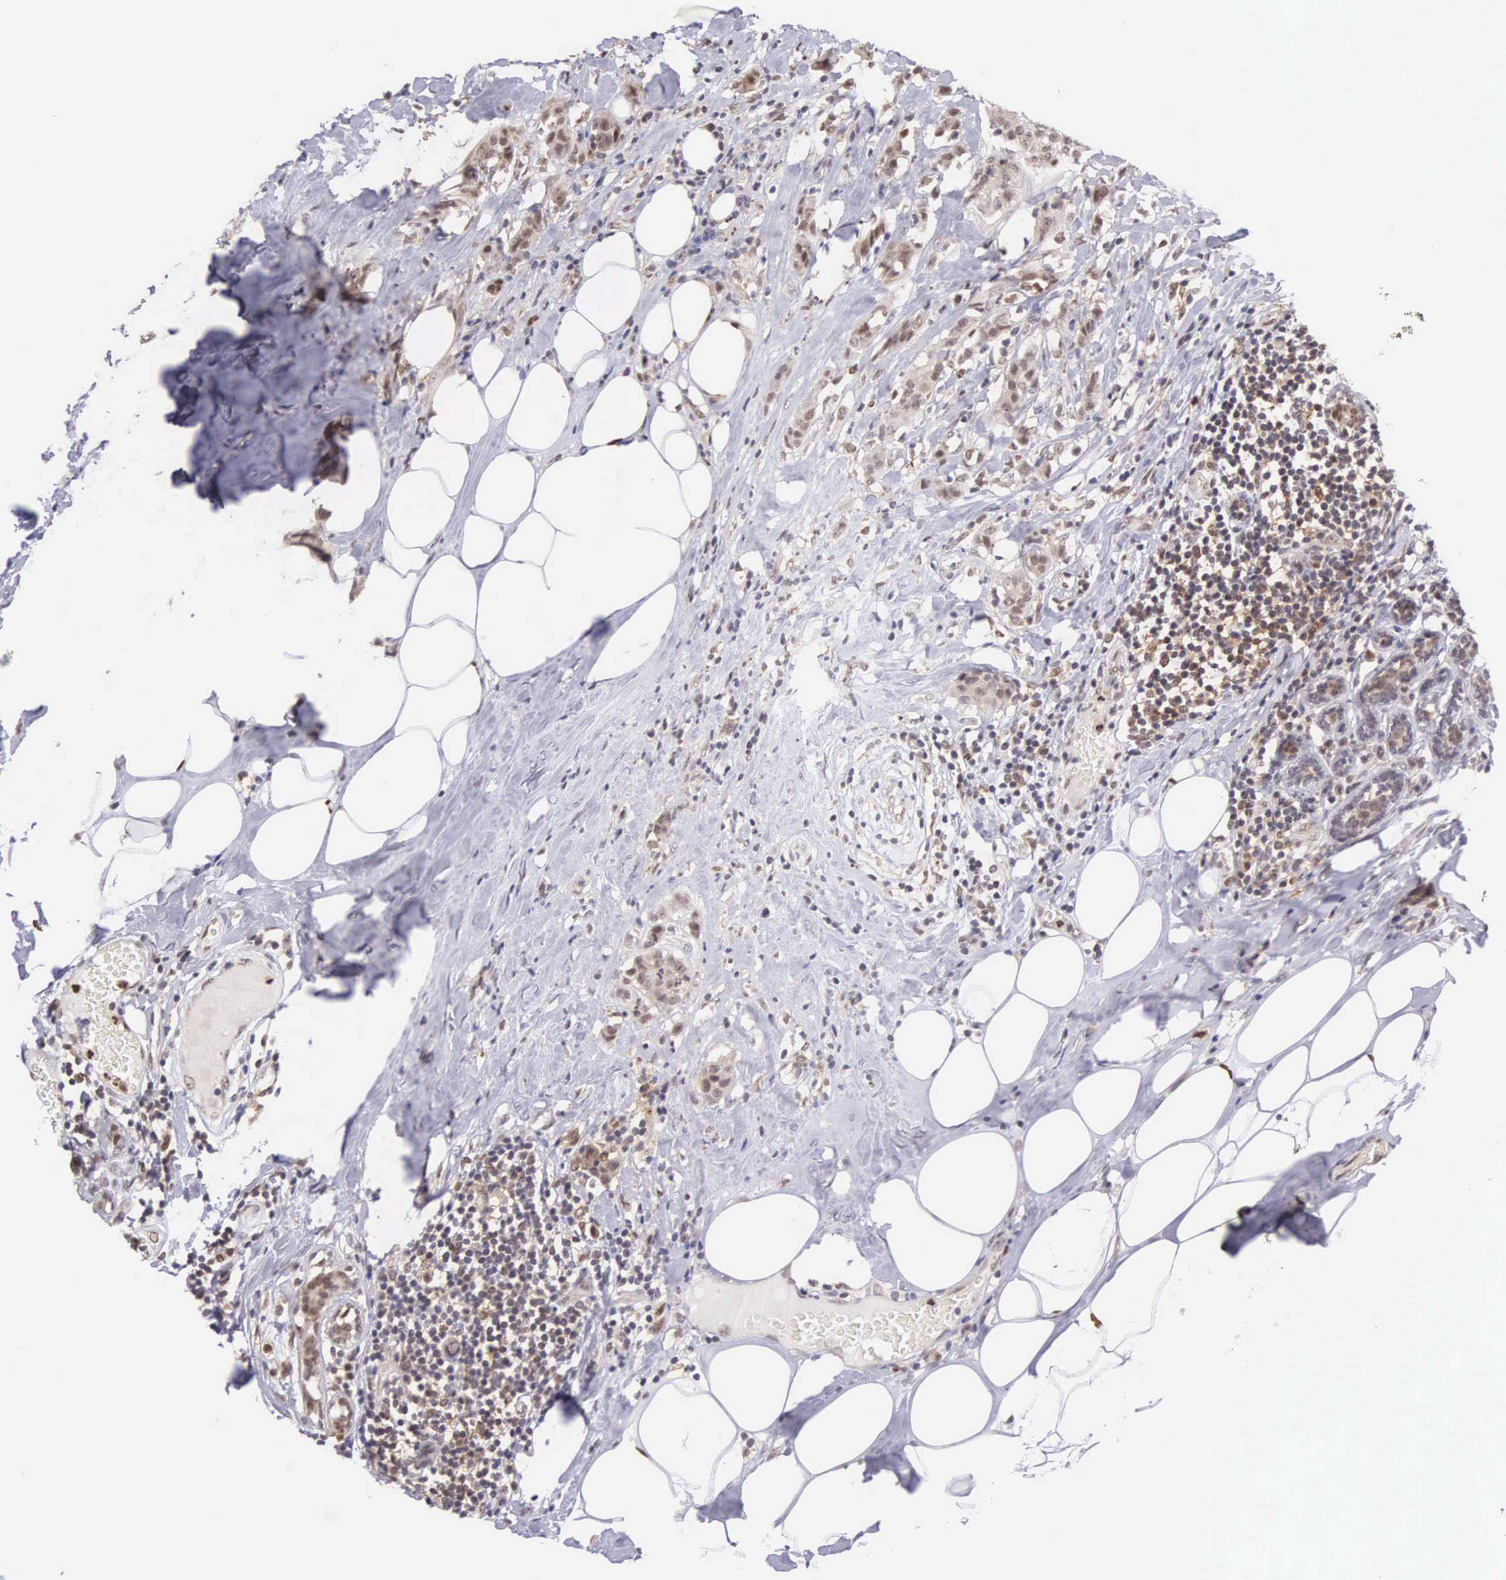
{"staining": {"intensity": "weak", "quantity": "25%-75%", "location": "cytoplasmic/membranous,nuclear"}, "tissue": "breast cancer", "cell_type": "Tumor cells", "image_type": "cancer", "snomed": [{"axis": "morphology", "description": "Duct carcinoma"}, {"axis": "topography", "description": "Breast"}], "caption": "Breast cancer (intraductal carcinoma) stained with a brown dye reveals weak cytoplasmic/membranous and nuclear positive expression in about 25%-75% of tumor cells.", "gene": "GRK3", "patient": {"sex": "female", "age": 45}}